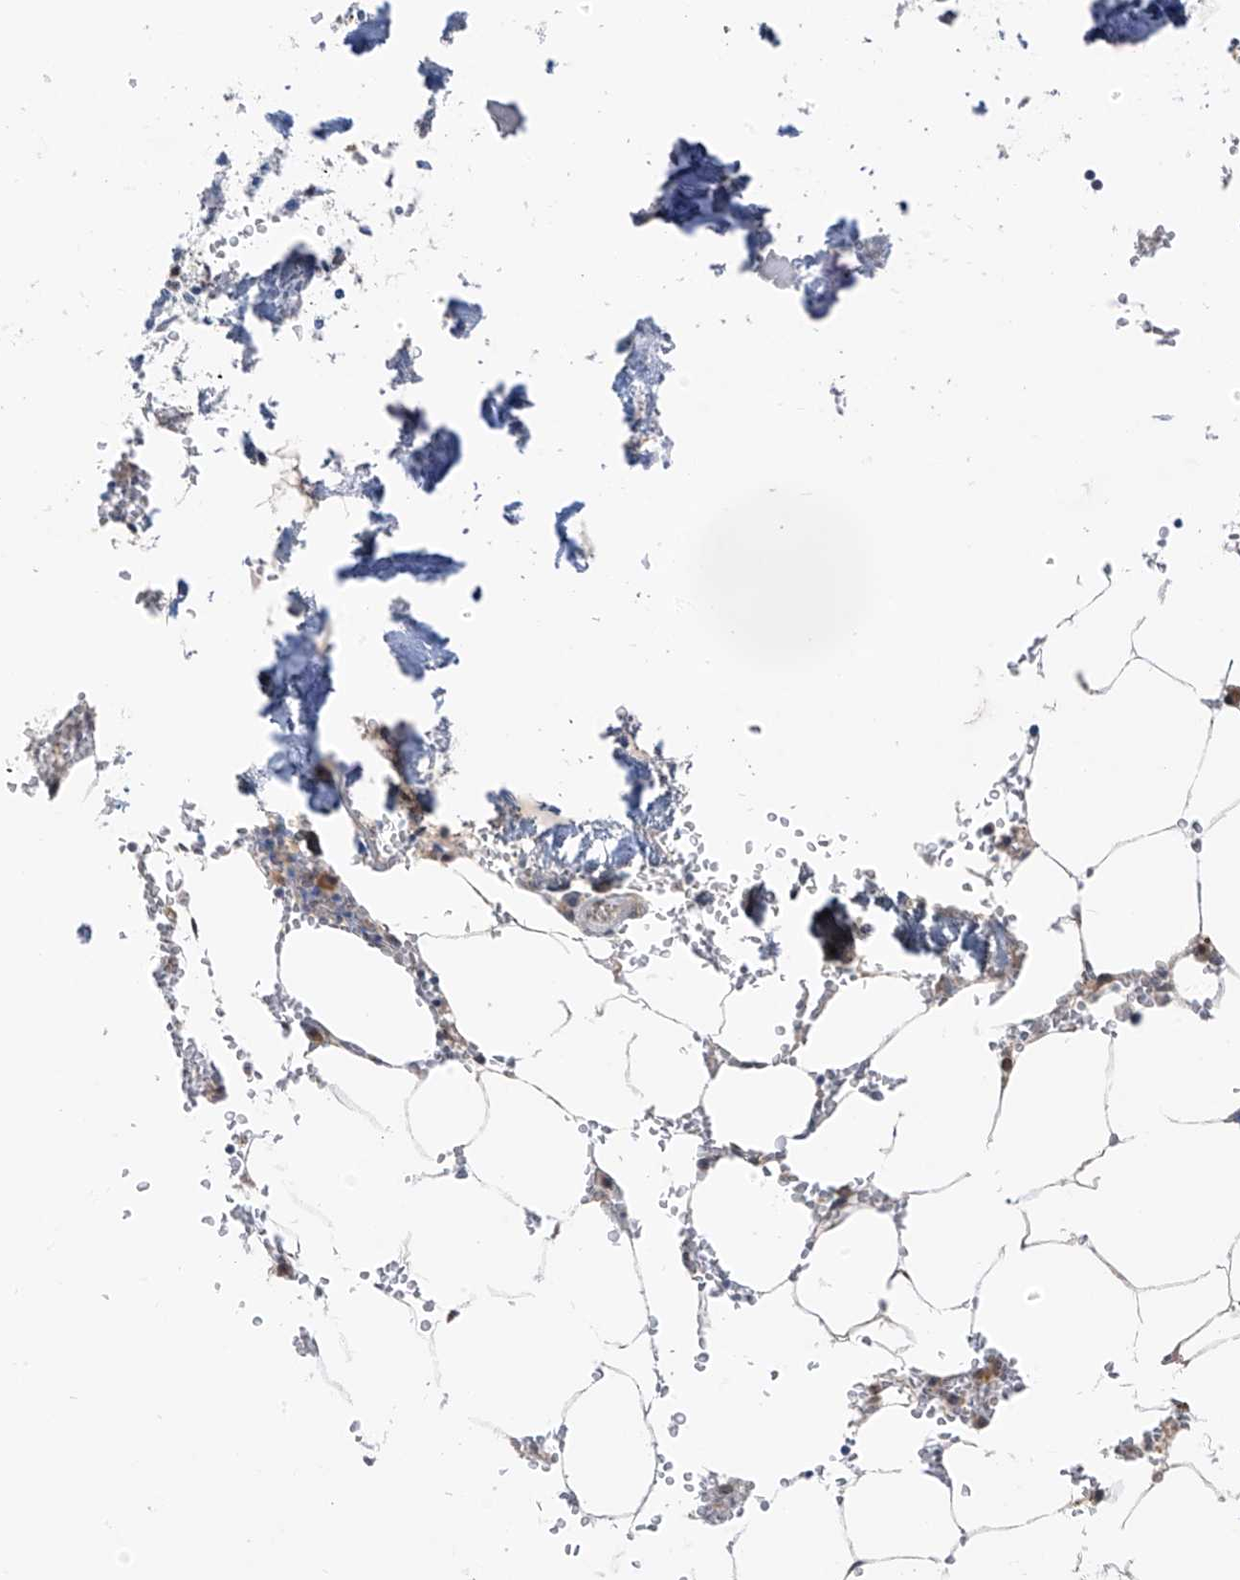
{"staining": {"intensity": "weak", "quantity": "25%-75%", "location": "cytoplasmic/membranous"}, "tissue": "bone marrow", "cell_type": "Hematopoietic cells", "image_type": "normal", "snomed": [{"axis": "morphology", "description": "Normal tissue, NOS"}, {"axis": "topography", "description": "Bone marrow"}], "caption": "Brown immunohistochemical staining in unremarkable bone marrow reveals weak cytoplasmic/membranous staining in approximately 25%-75% of hematopoietic cells.", "gene": "CYP4V2", "patient": {"sex": "male", "age": 70}}